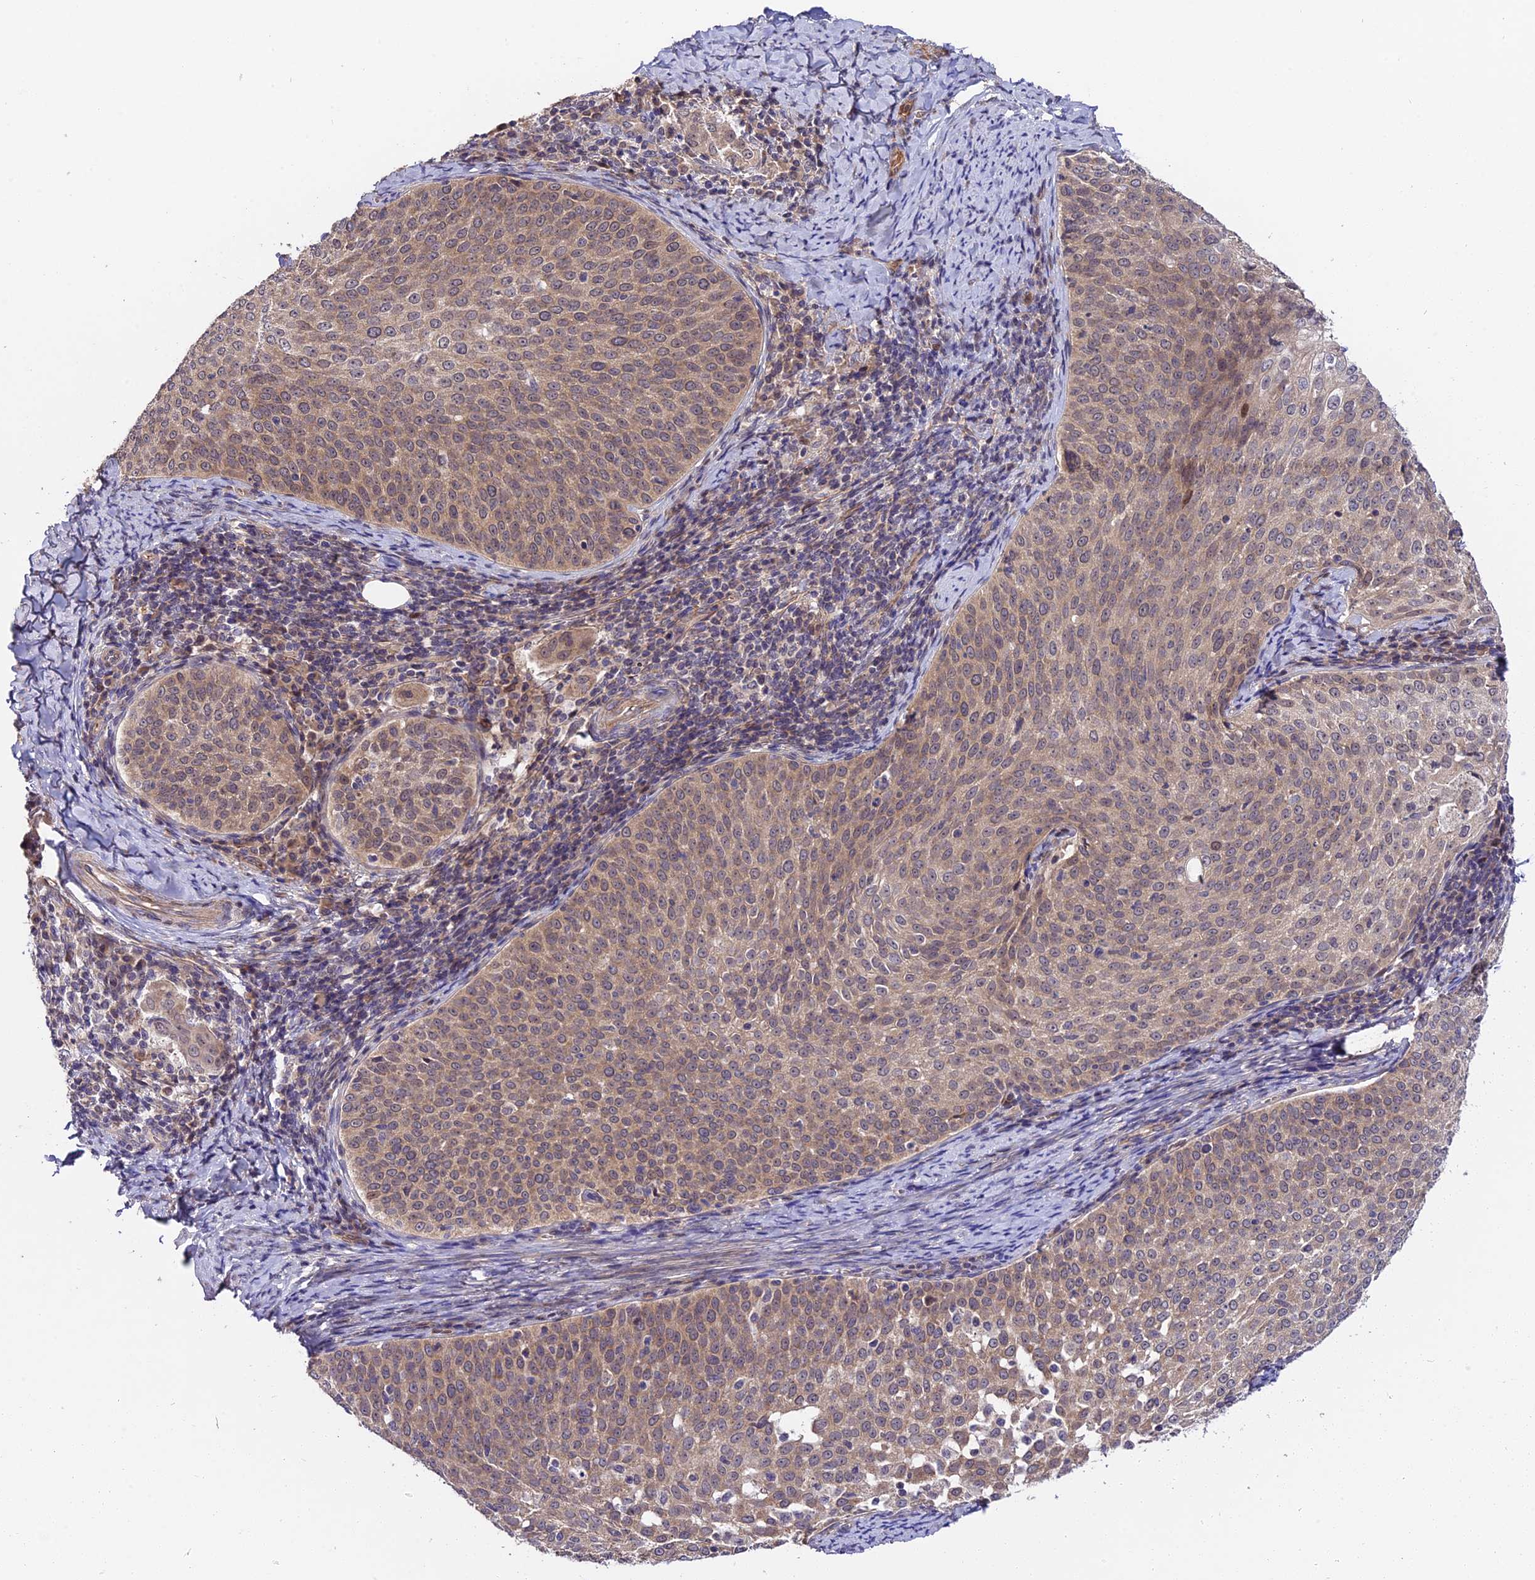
{"staining": {"intensity": "weak", "quantity": ">75%", "location": "cytoplasmic/membranous,nuclear"}, "tissue": "cervical cancer", "cell_type": "Tumor cells", "image_type": "cancer", "snomed": [{"axis": "morphology", "description": "Squamous cell carcinoma, NOS"}, {"axis": "topography", "description": "Cervix"}], "caption": "Protein expression analysis of cervical cancer (squamous cell carcinoma) demonstrates weak cytoplasmic/membranous and nuclear positivity in approximately >75% of tumor cells. (brown staining indicates protein expression, while blue staining denotes nuclei).", "gene": "TRMT1", "patient": {"sex": "female", "age": 57}}